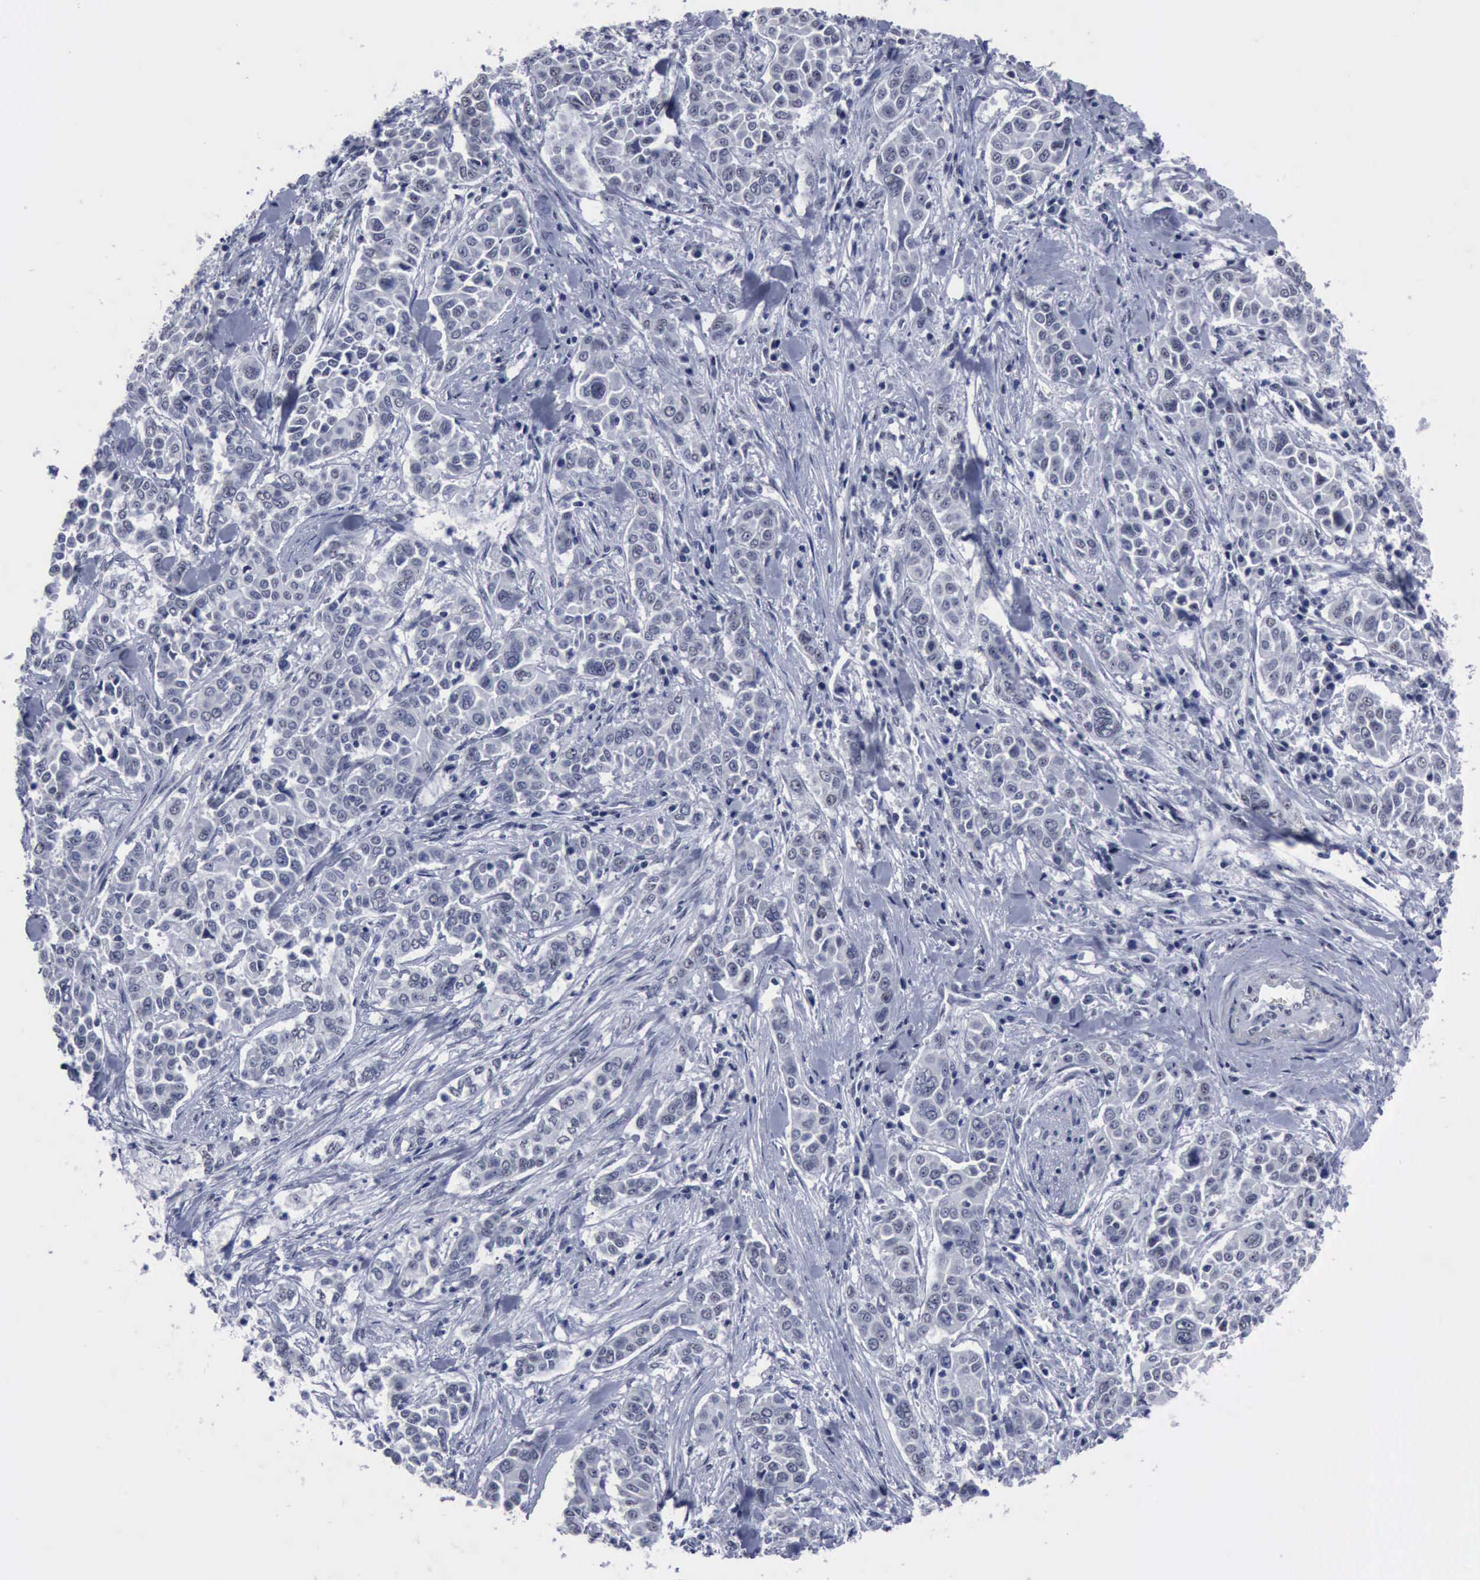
{"staining": {"intensity": "negative", "quantity": "none", "location": "none"}, "tissue": "pancreatic cancer", "cell_type": "Tumor cells", "image_type": "cancer", "snomed": [{"axis": "morphology", "description": "Adenocarcinoma, NOS"}, {"axis": "topography", "description": "Pancreas"}], "caption": "Immunohistochemistry (IHC) image of pancreatic cancer stained for a protein (brown), which shows no staining in tumor cells.", "gene": "BRD1", "patient": {"sex": "female", "age": 52}}